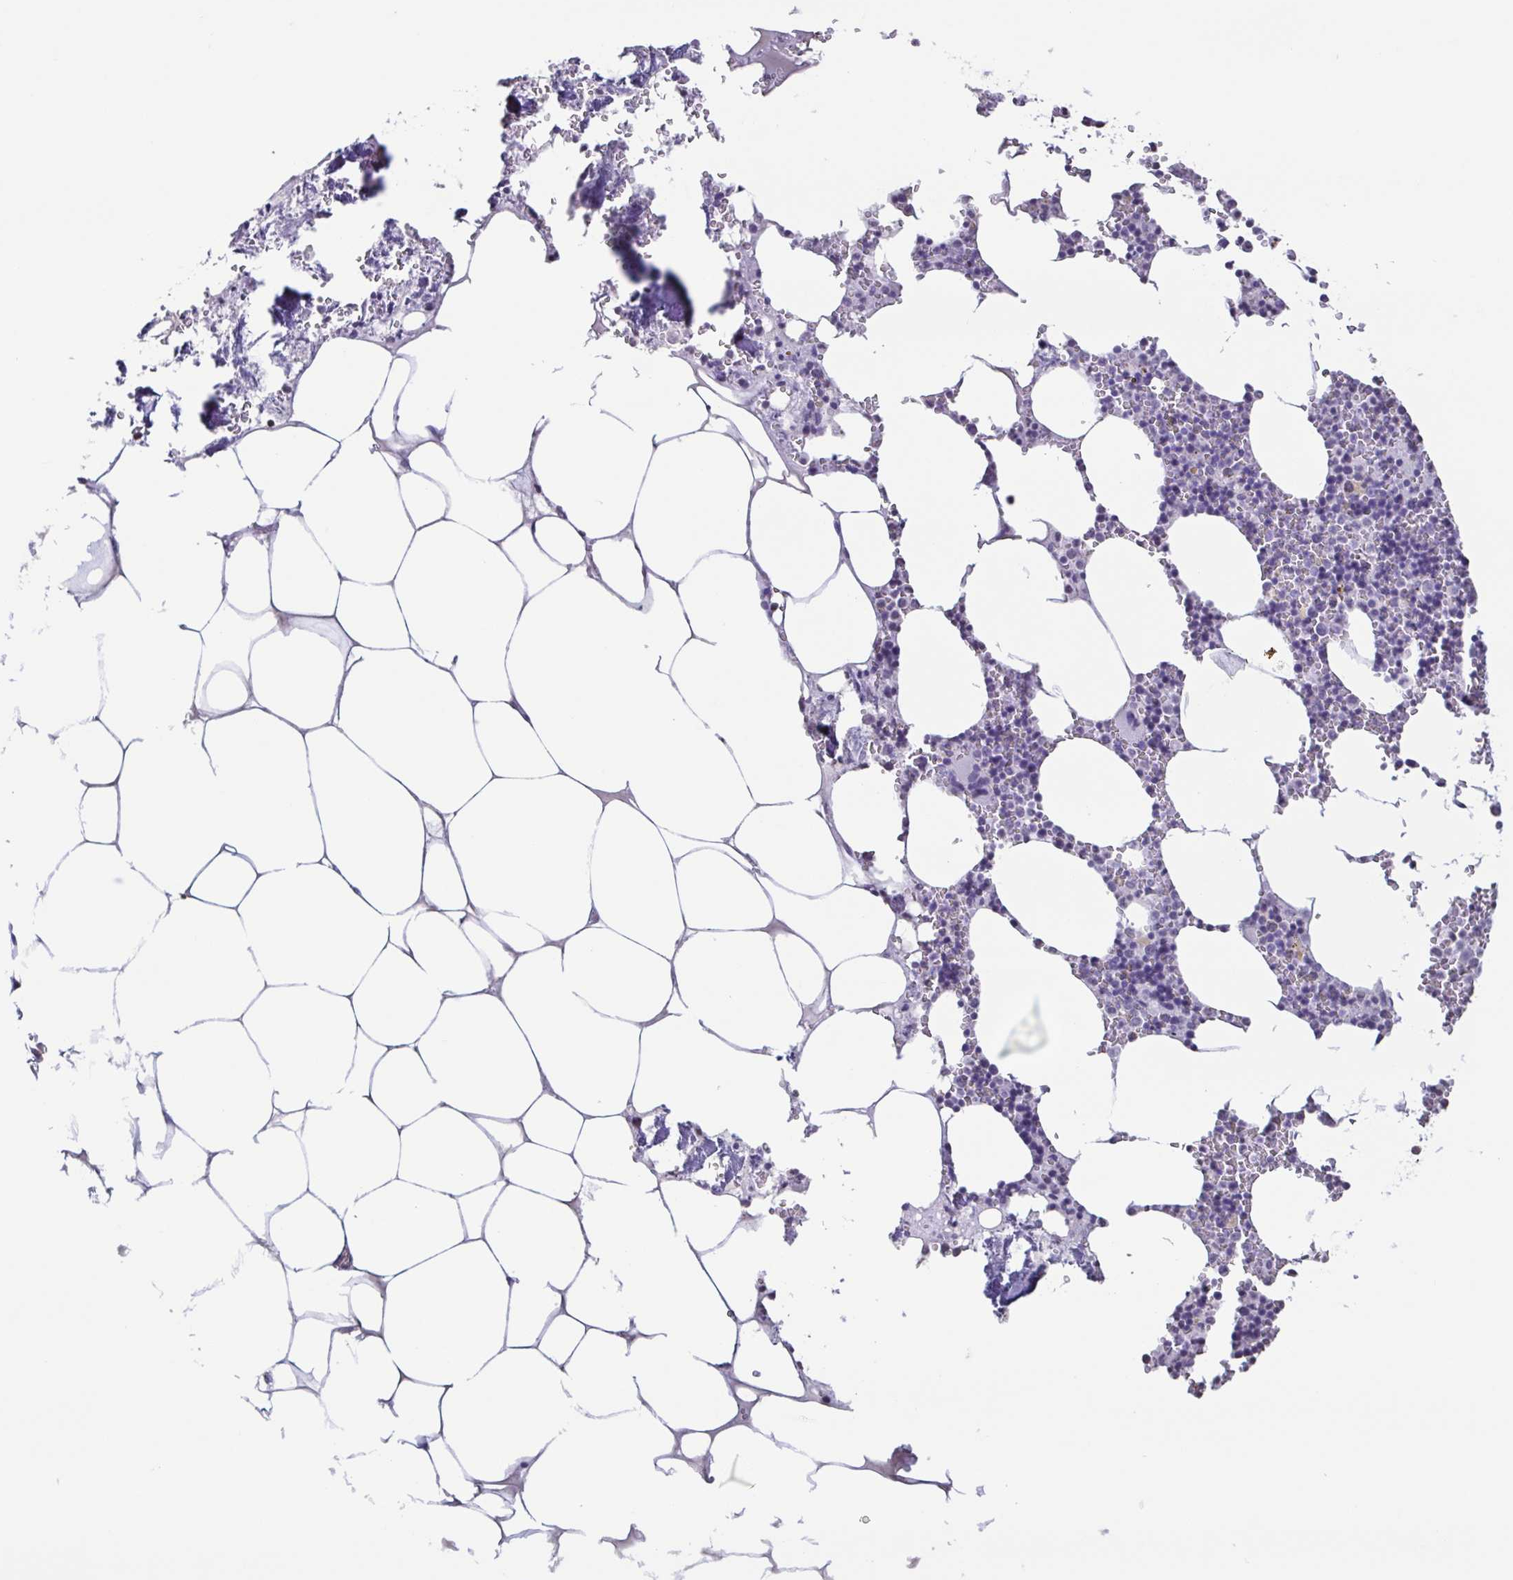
{"staining": {"intensity": "negative", "quantity": "none", "location": "none"}, "tissue": "bone marrow", "cell_type": "Hematopoietic cells", "image_type": "normal", "snomed": [{"axis": "morphology", "description": "Normal tissue, NOS"}, {"axis": "topography", "description": "Bone marrow"}], "caption": "Immunohistochemistry (IHC) of normal human bone marrow demonstrates no expression in hematopoietic cells. Brightfield microscopy of IHC stained with DAB (3,3'-diaminobenzidine) (brown) and hematoxylin (blue), captured at high magnification.", "gene": "VCX2", "patient": {"sex": "male", "age": 54}}